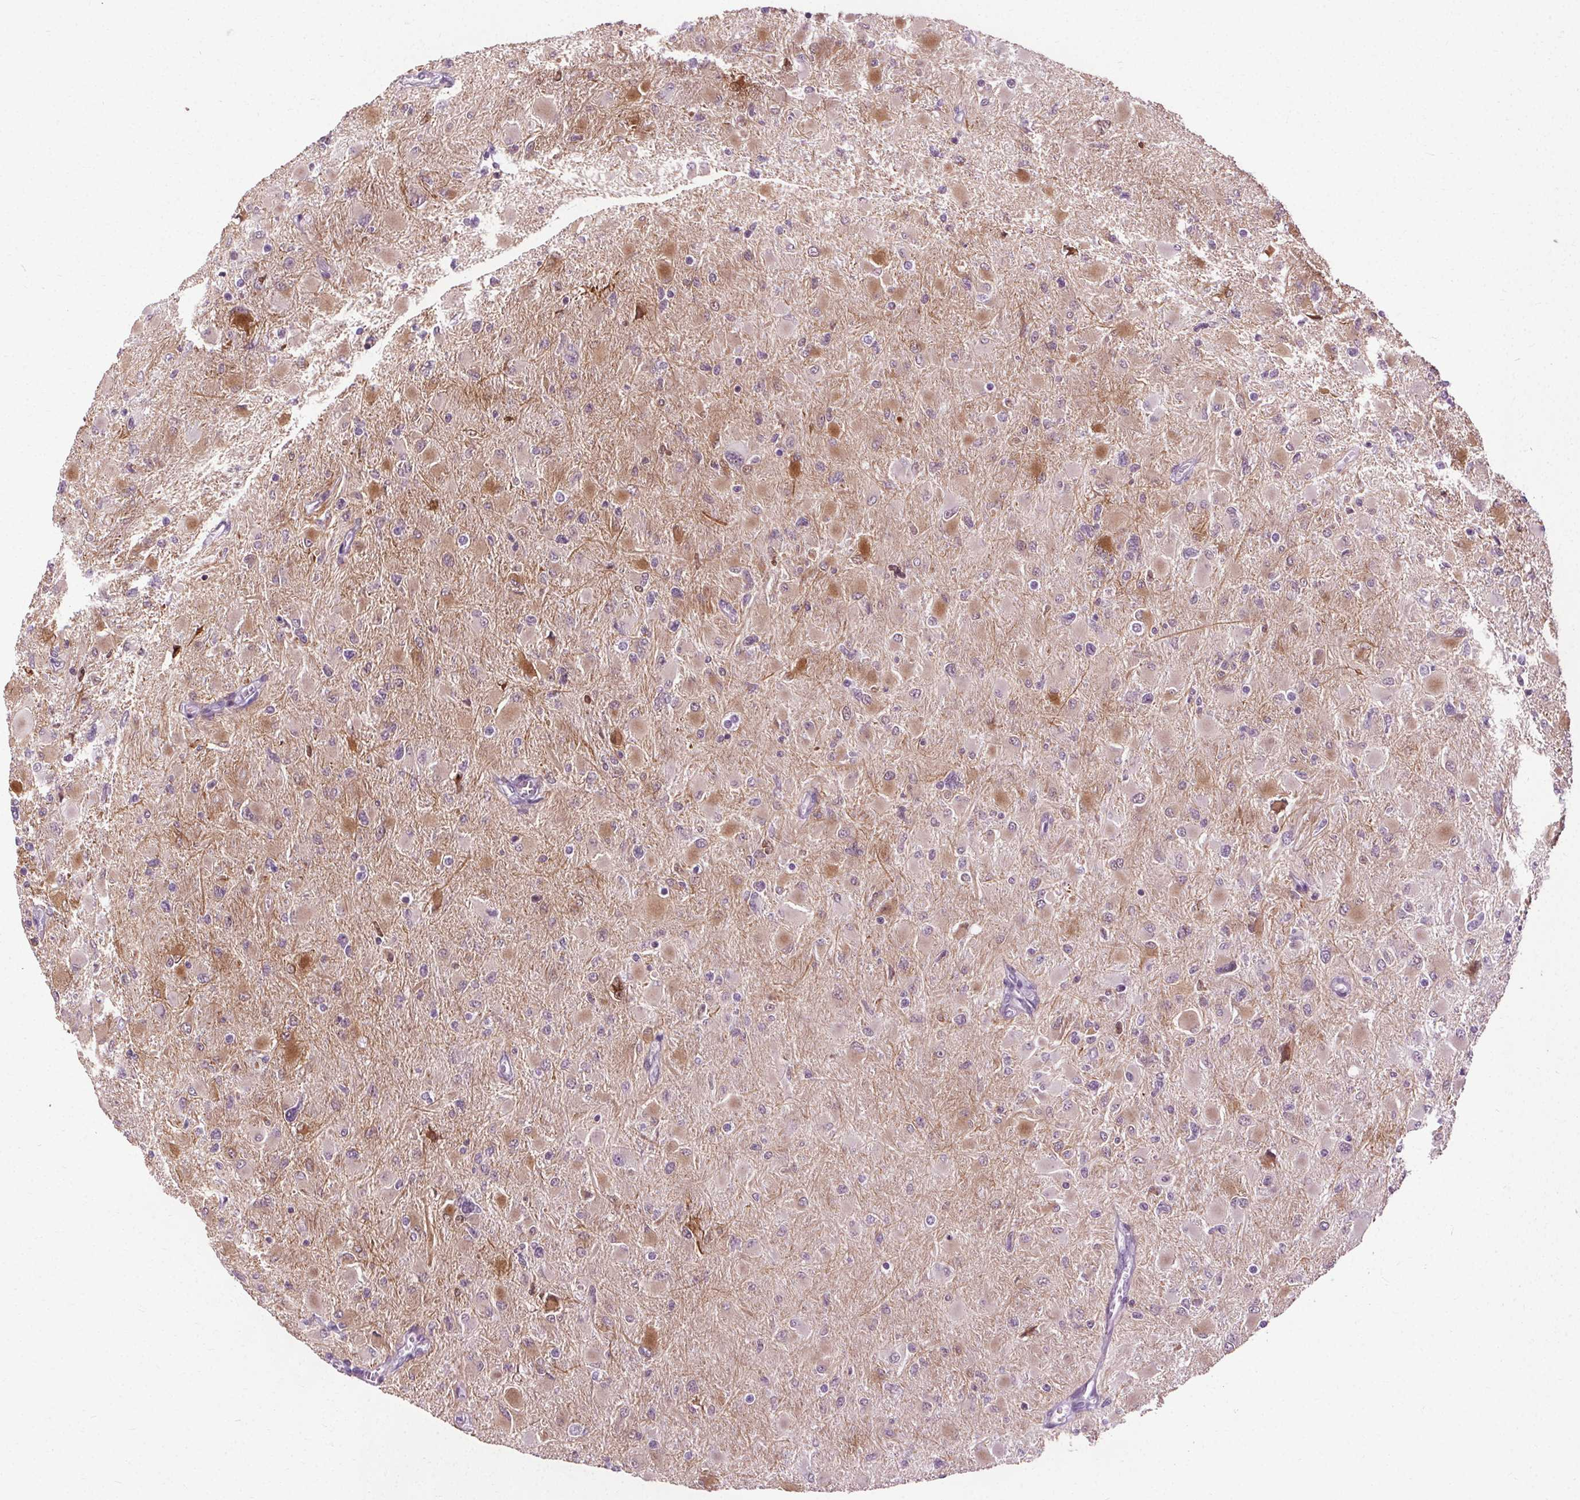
{"staining": {"intensity": "negative", "quantity": "none", "location": "none"}, "tissue": "glioma", "cell_type": "Tumor cells", "image_type": "cancer", "snomed": [{"axis": "morphology", "description": "Glioma, malignant, High grade"}, {"axis": "topography", "description": "Cerebral cortex"}], "caption": "Immunohistochemistry of human malignant high-grade glioma shows no staining in tumor cells.", "gene": "CEBPA", "patient": {"sex": "female", "age": 36}}